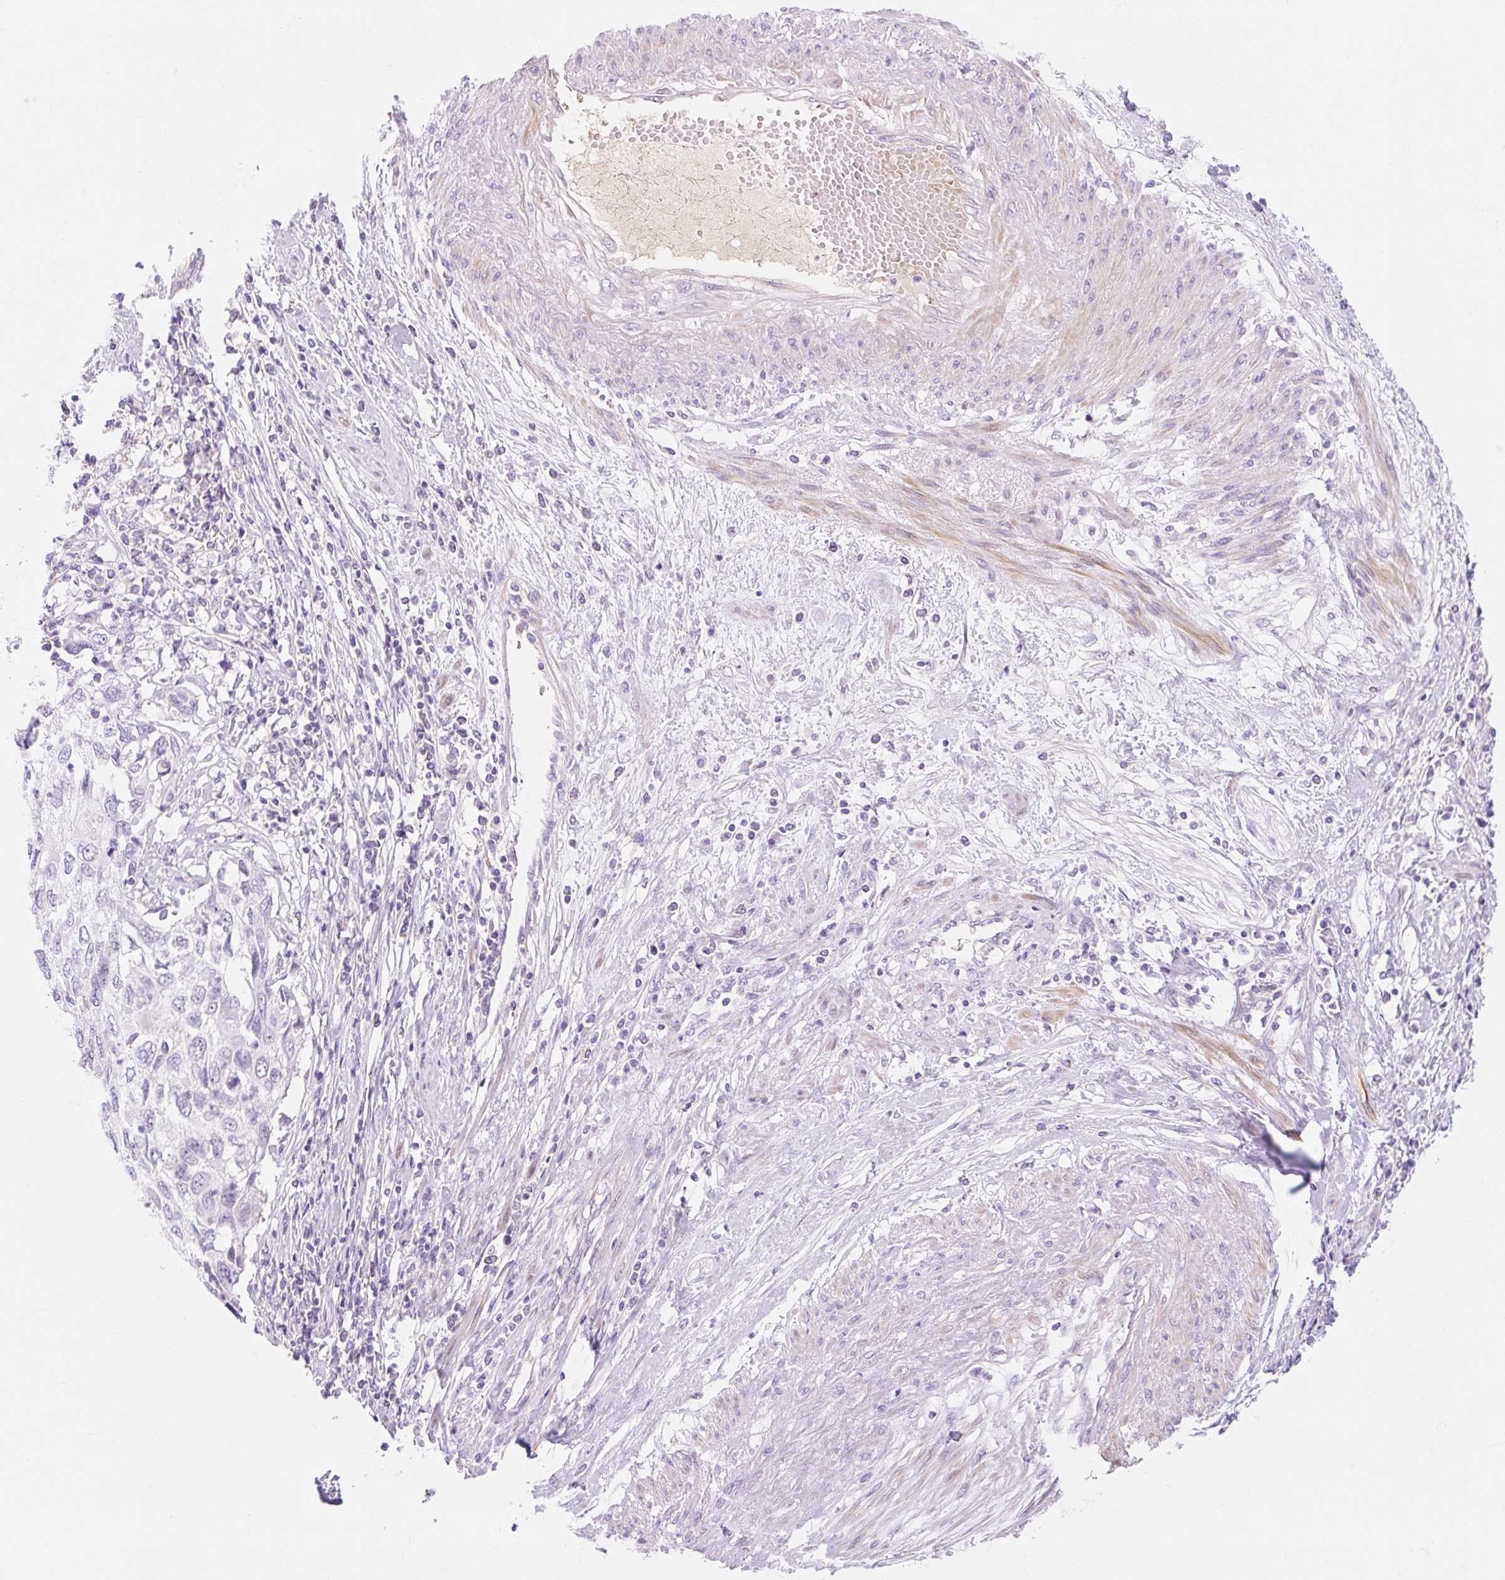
{"staining": {"intensity": "negative", "quantity": "none", "location": "none"}, "tissue": "cervical cancer", "cell_type": "Tumor cells", "image_type": "cancer", "snomed": [{"axis": "morphology", "description": "Squamous cell carcinoma, NOS"}, {"axis": "topography", "description": "Cervix"}], "caption": "Tumor cells are negative for protein expression in human cervical cancer.", "gene": "SLC28A1", "patient": {"sex": "female", "age": 70}}